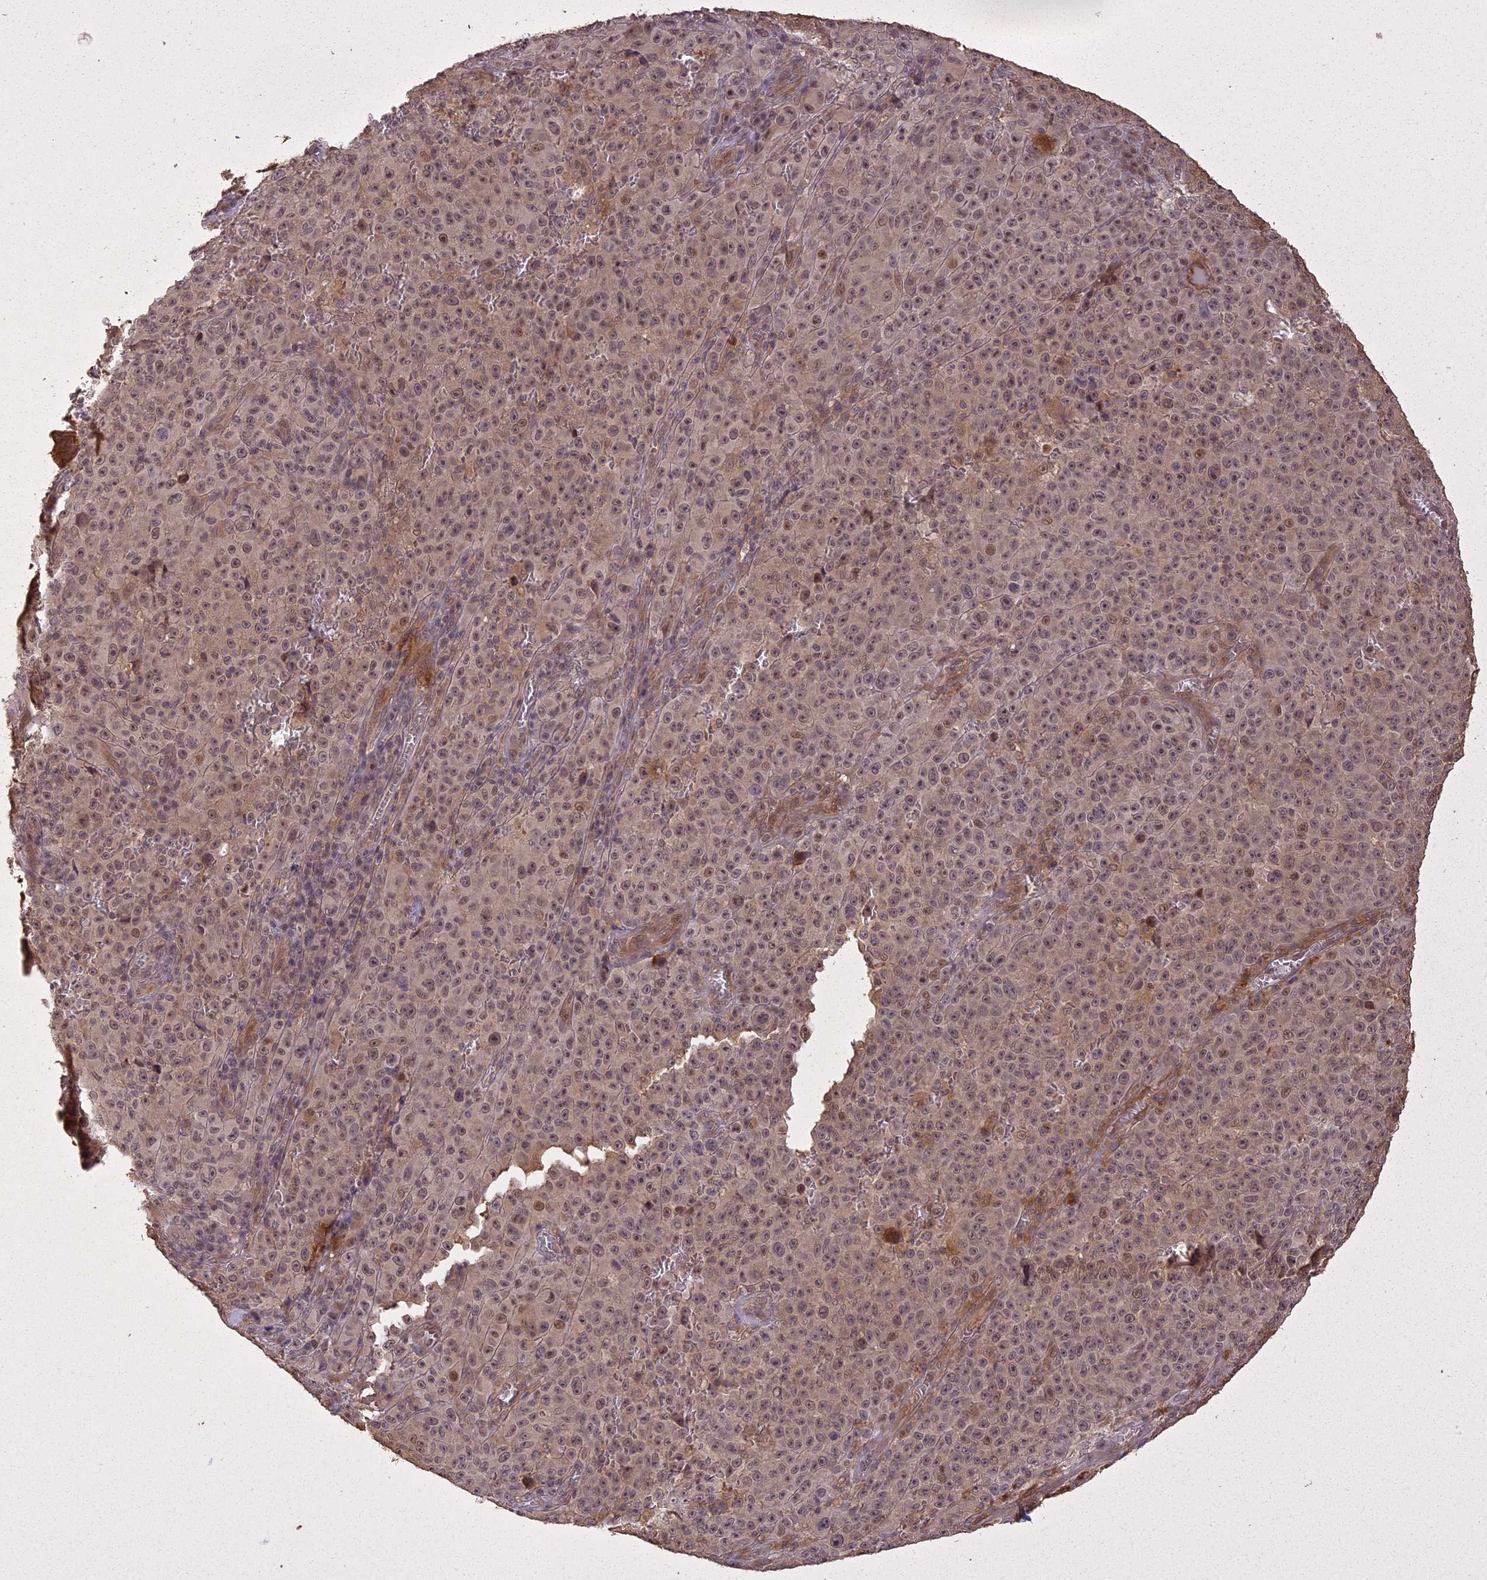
{"staining": {"intensity": "moderate", "quantity": ">75%", "location": "cytoplasmic/membranous,nuclear"}, "tissue": "melanoma", "cell_type": "Tumor cells", "image_type": "cancer", "snomed": [{"axis": "morphology", "description": "Malignant melanoma, NOS"}, {"axis": "topography", "description": "Skin"}], "caption": "Immunohistochemical staining of malignant melanoma shows moderate cytoplasmic/membranous and nuclear protein staining in about >75% of tumor cells.", "gene": "LIN37", "patient": {"sex": "female", "age": 82}}